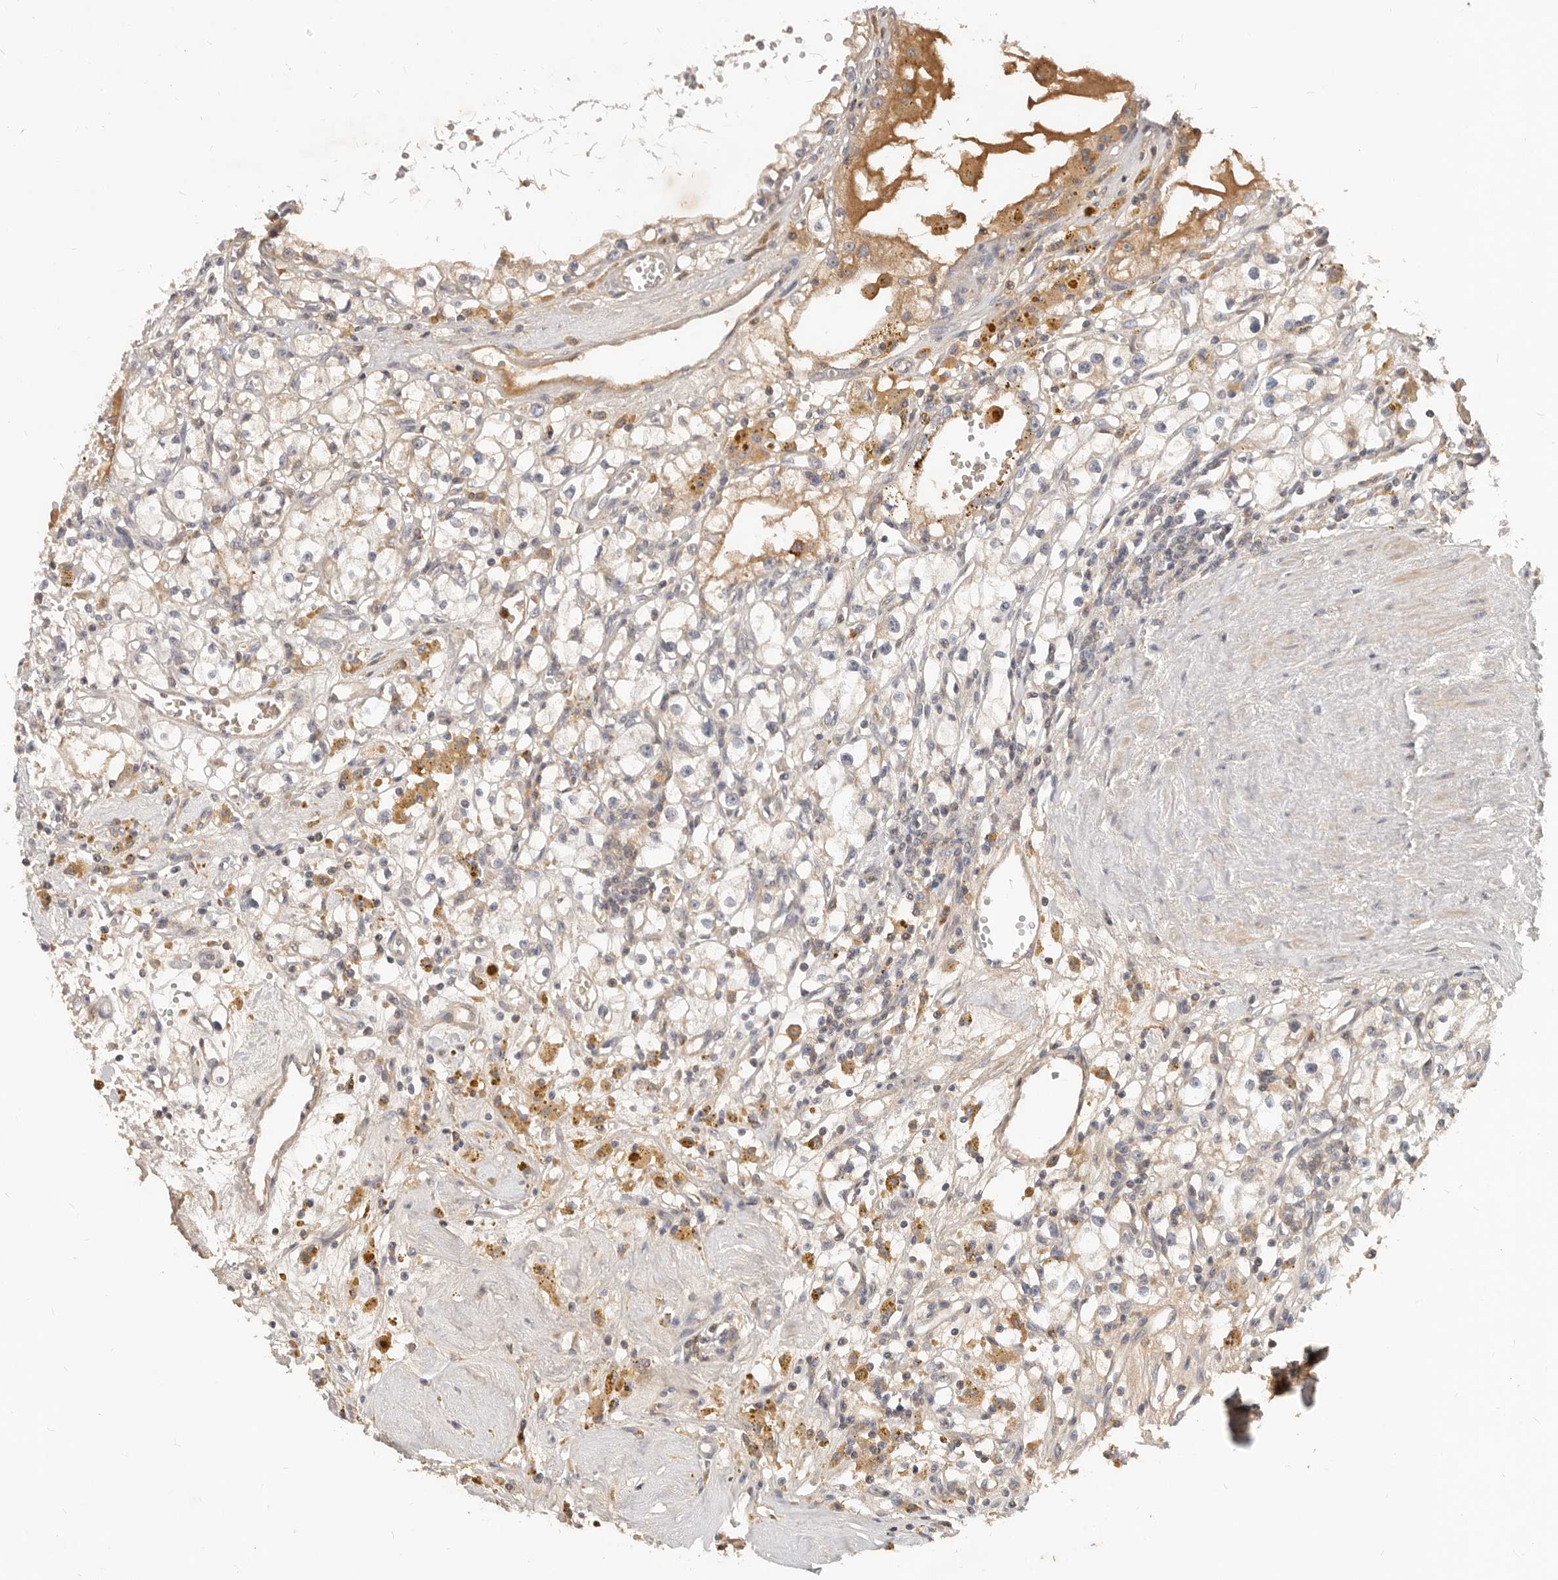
{"staining": {"intensity": "weak", "quantity": "<25%", "location": "cytoplasmic/membranous"}, "tissue": "renal cancer", "cell_type": "Tumor cells", "image_type": "cancer", "snomed": [{"axis": "morphology", "description": "Adenocarcinoma, NOS"}, {"axis": "topography", "description": "Kidney"}], "caption": "Human renal adenocarcinoma stained for a protein using immunohistochemistry (IHC) demonstrates no expression in tumor cells.", "gene": "USP49", "patient": {"sex": "male", "age": 56}}